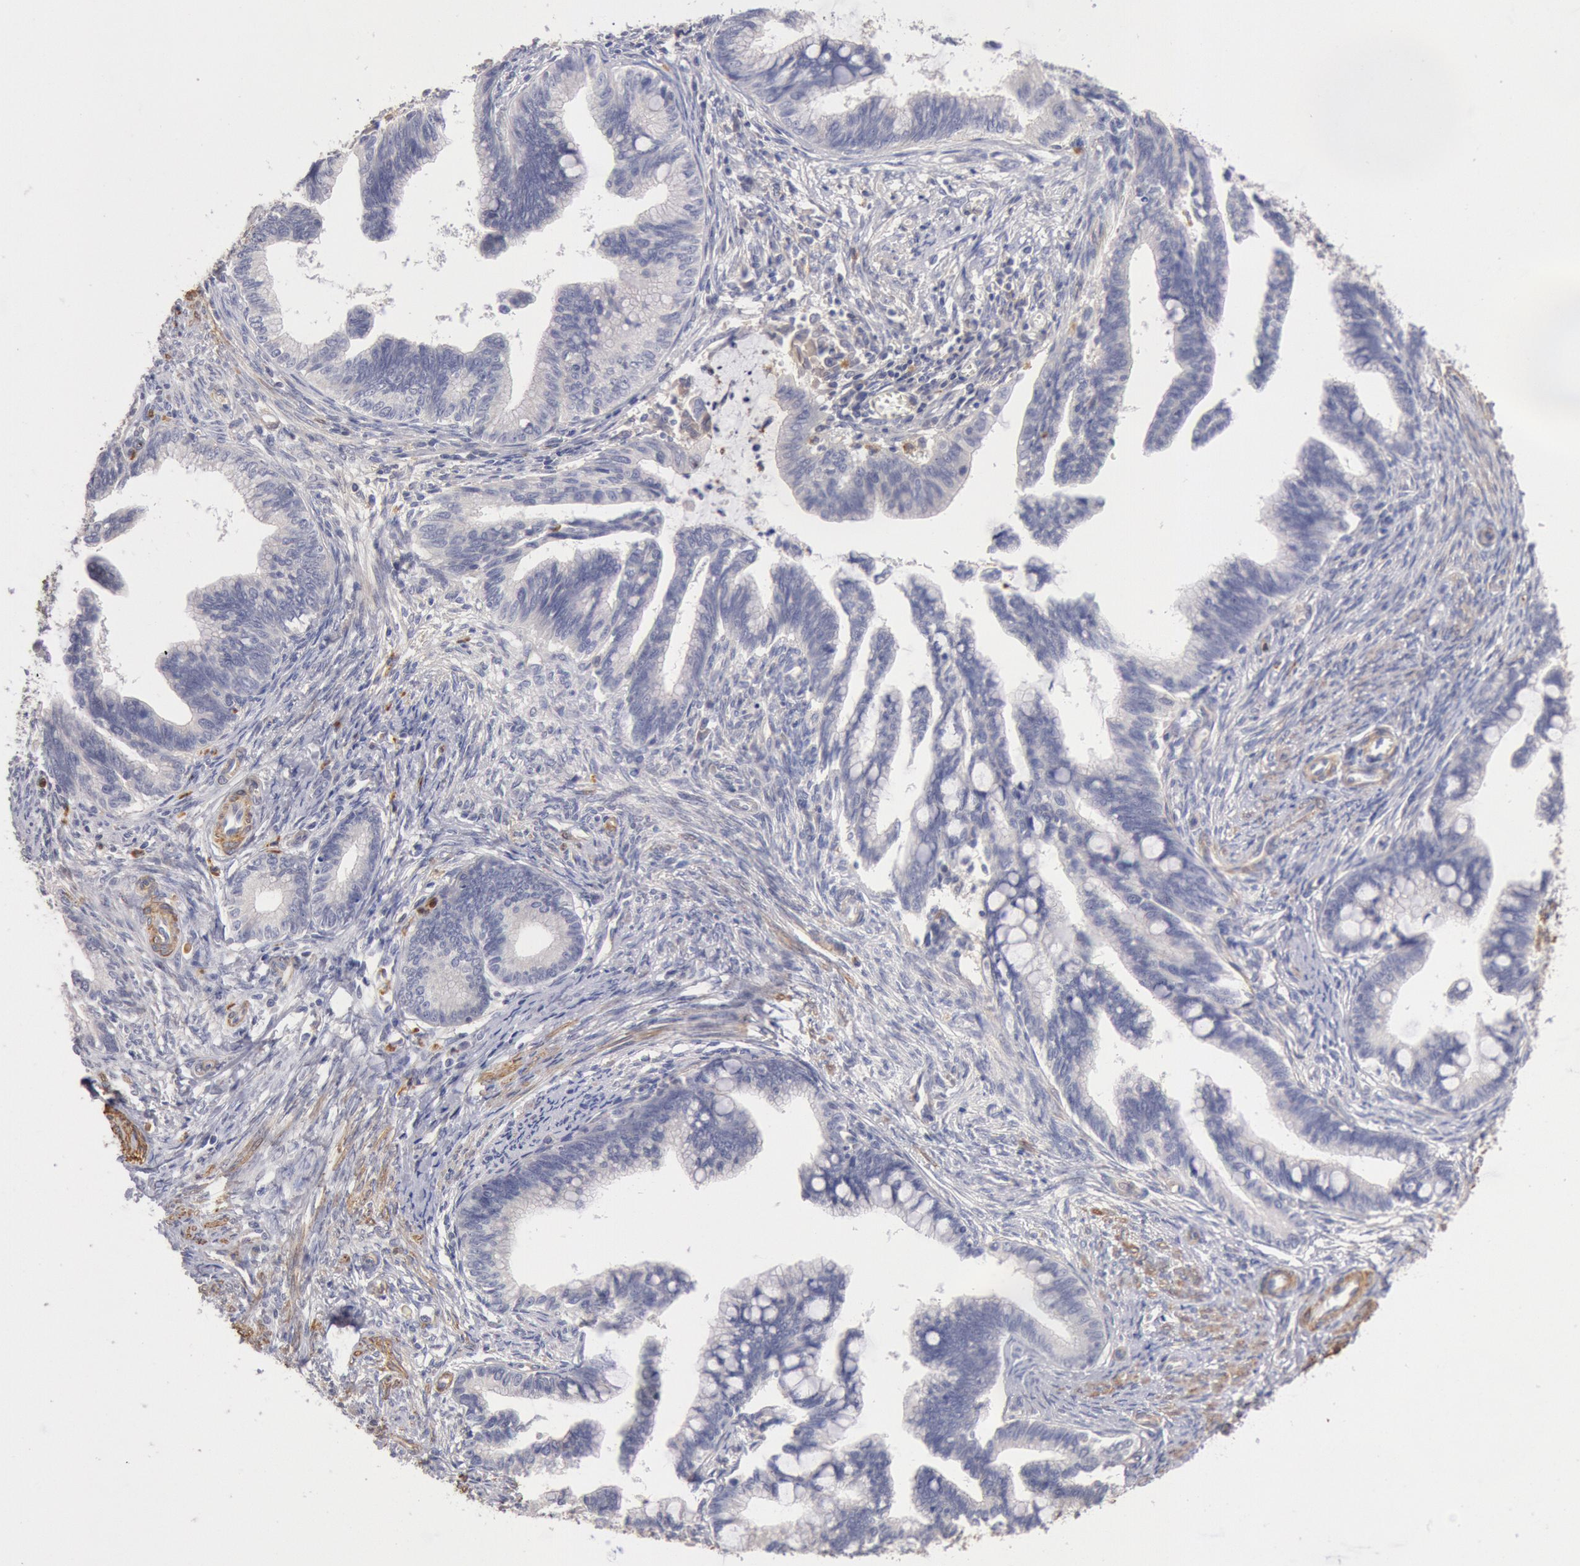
{"staining": {"intensity": "negative", "quantity": "none", "location": "none"}, "tissue": "cervical cancer", "cell_type": "Tumor cells", "image_type": "cancer", "snomed": [{"axis": "morphology", "description": "Adenocarcinoma, NOS"}, {"axis": "topography", "description": "Cervix"}], "caption": "Tumor cells are negative for brown protein staining in cervical cancer (adenocarcinoma).", "gene": "TMED8", "patient": {"sex": "female", "age": 36}}